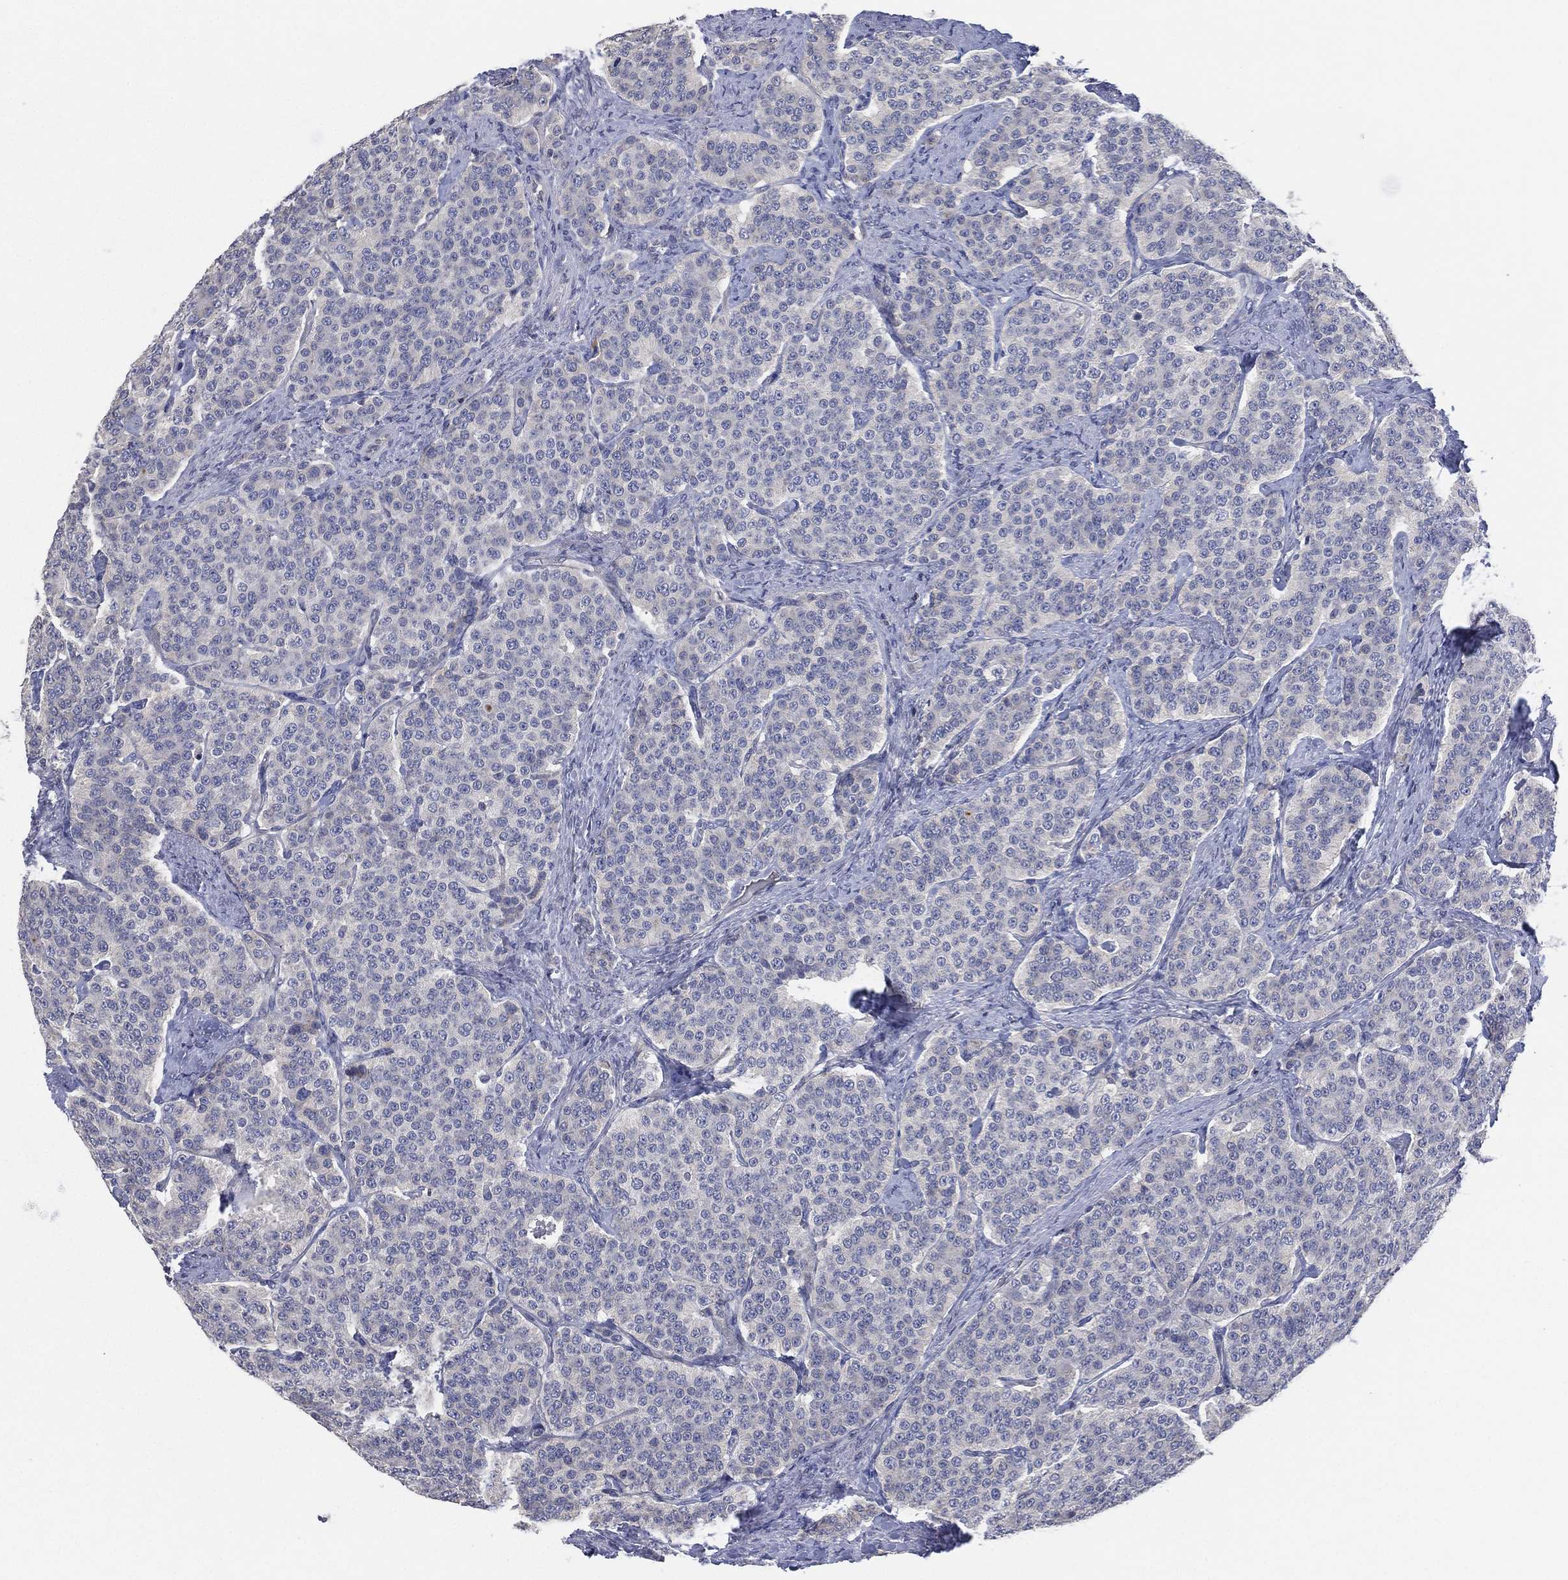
{"staining": {"intensity": "negative", "quantity": "none", "location": "none"}, "tissue": "carcinoid", "cell_type": "Tumor cells", "image_type": "cancer", "snomed": [{"axis": "morphology", "description": "Carcinoid, malignant, NOS"}, {"axis": "topography", "description": "Small intestine"}], "caption": "Tumor cells are negative for protein expression in human carcinoid (malignant).", "gene": "CFTR", "patient": {"sex": "female", "age": 58}}